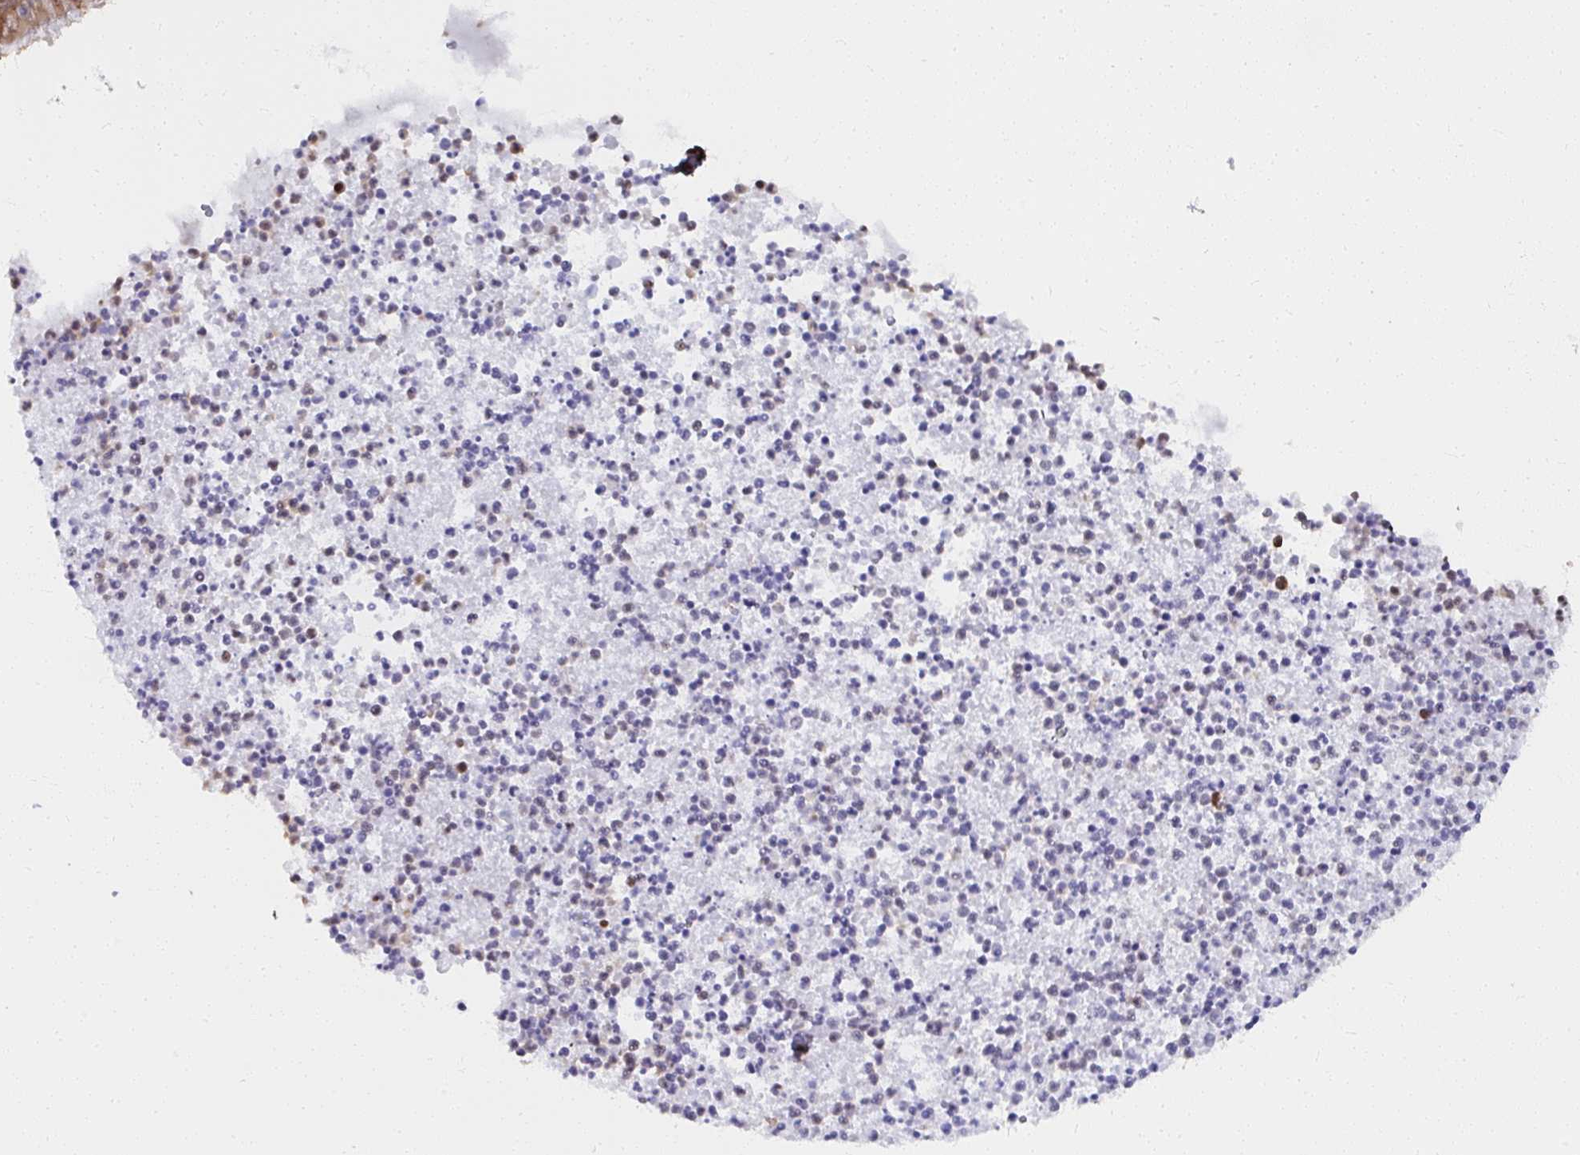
{"staining": {"intensity": "moderate", "quantity": ">75%", "location": "cytoplasmic/membranous"}, "tissue": "bronchus", "cell_type": "Respiratory epithelial cells", "image_type": "normal", "snomed": [{"axis": "morphology", "description": "Normal tissue, NOS"}, {"axis": "topography", "description": "Cartilage tissue"}, {"axis": "topography", "description": "Bronchus"}], "caption": "High-power microscopy captured an immunohistochemistry (IHC) image of normal bronchus, revealing moderate cytoplasmic/membranous expression in approximately >75% of respiratory epithelial cells.", "gene": "SYNCRIP", "patient": {"sex": "male", "age": 56}}